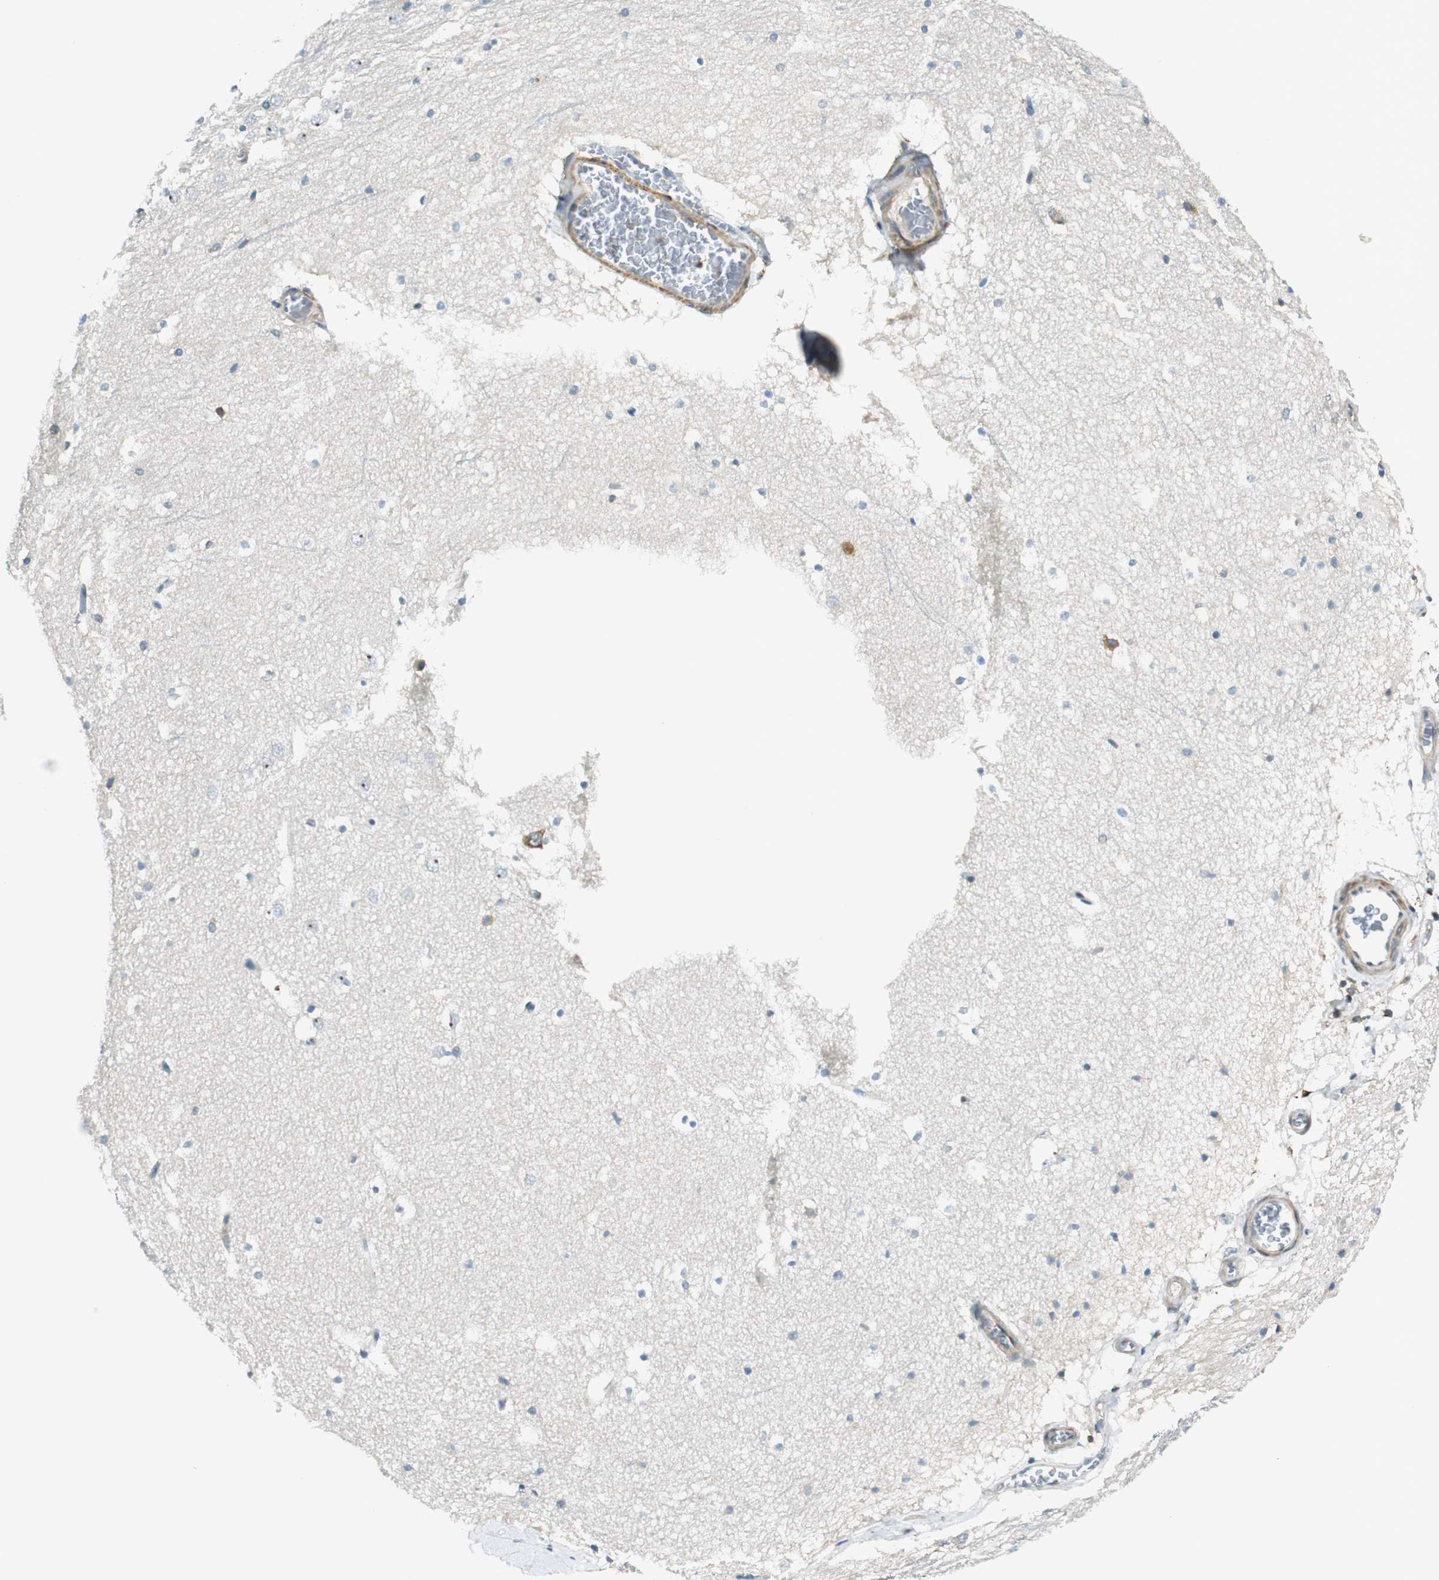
{"staining": {"intensity": "moderate", "quantity": "<25%", "location": "cytoplasmic/membranous"}, "tissue": "hippocampus", "cell_type": "Glial cells", "image_type": "normal", "snomed": [{"axis": "morphology", "description": "Normal tissue, NOS"}, {"axis": "topography", "description": "Hippocampus"}], "caption": "Hippocampus stained with IHC displays moderate cytoplasmic/membranous staining in about <25% of glial cells.", "gene": "PI4K2B", "patient": {"sex": "male", "age": 45}}